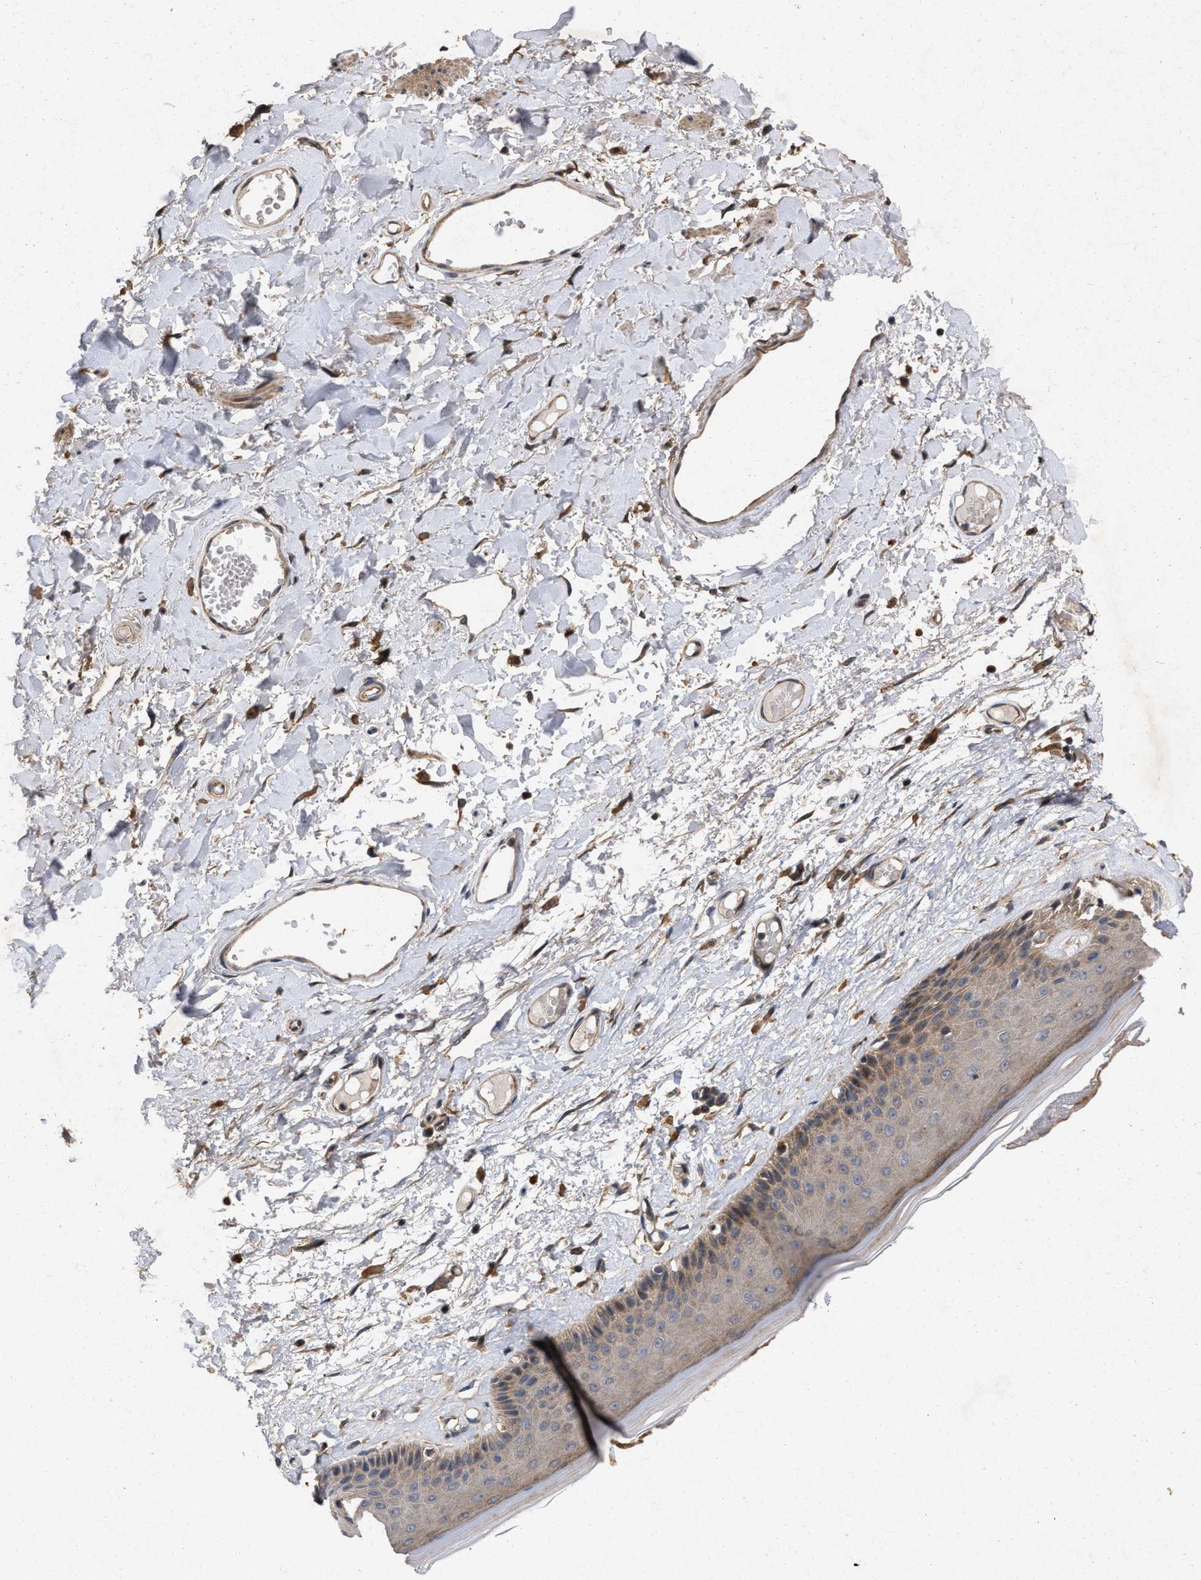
{"staining": {"intensity": "moderate", "quantity": "25%-75%", "location": "cytoplasmic/membranous"}, "tissue": "skin", "cell_type": "Epidermal cells", "image_type": "normal", "snomed": [{"axis": "morphology", "description": "Normal tissue, NOS"}, {"axis": "topography", "description": "Vulva"}], "caption": "DAB immunohistochemical staining of unremarkable human skin shows moderate cytoplasmic/membranous protein positivity in about 25%-75% of epidermal cells.", "gene": "CDKN2C", "patient": {"sex": "female", "age": 73}}